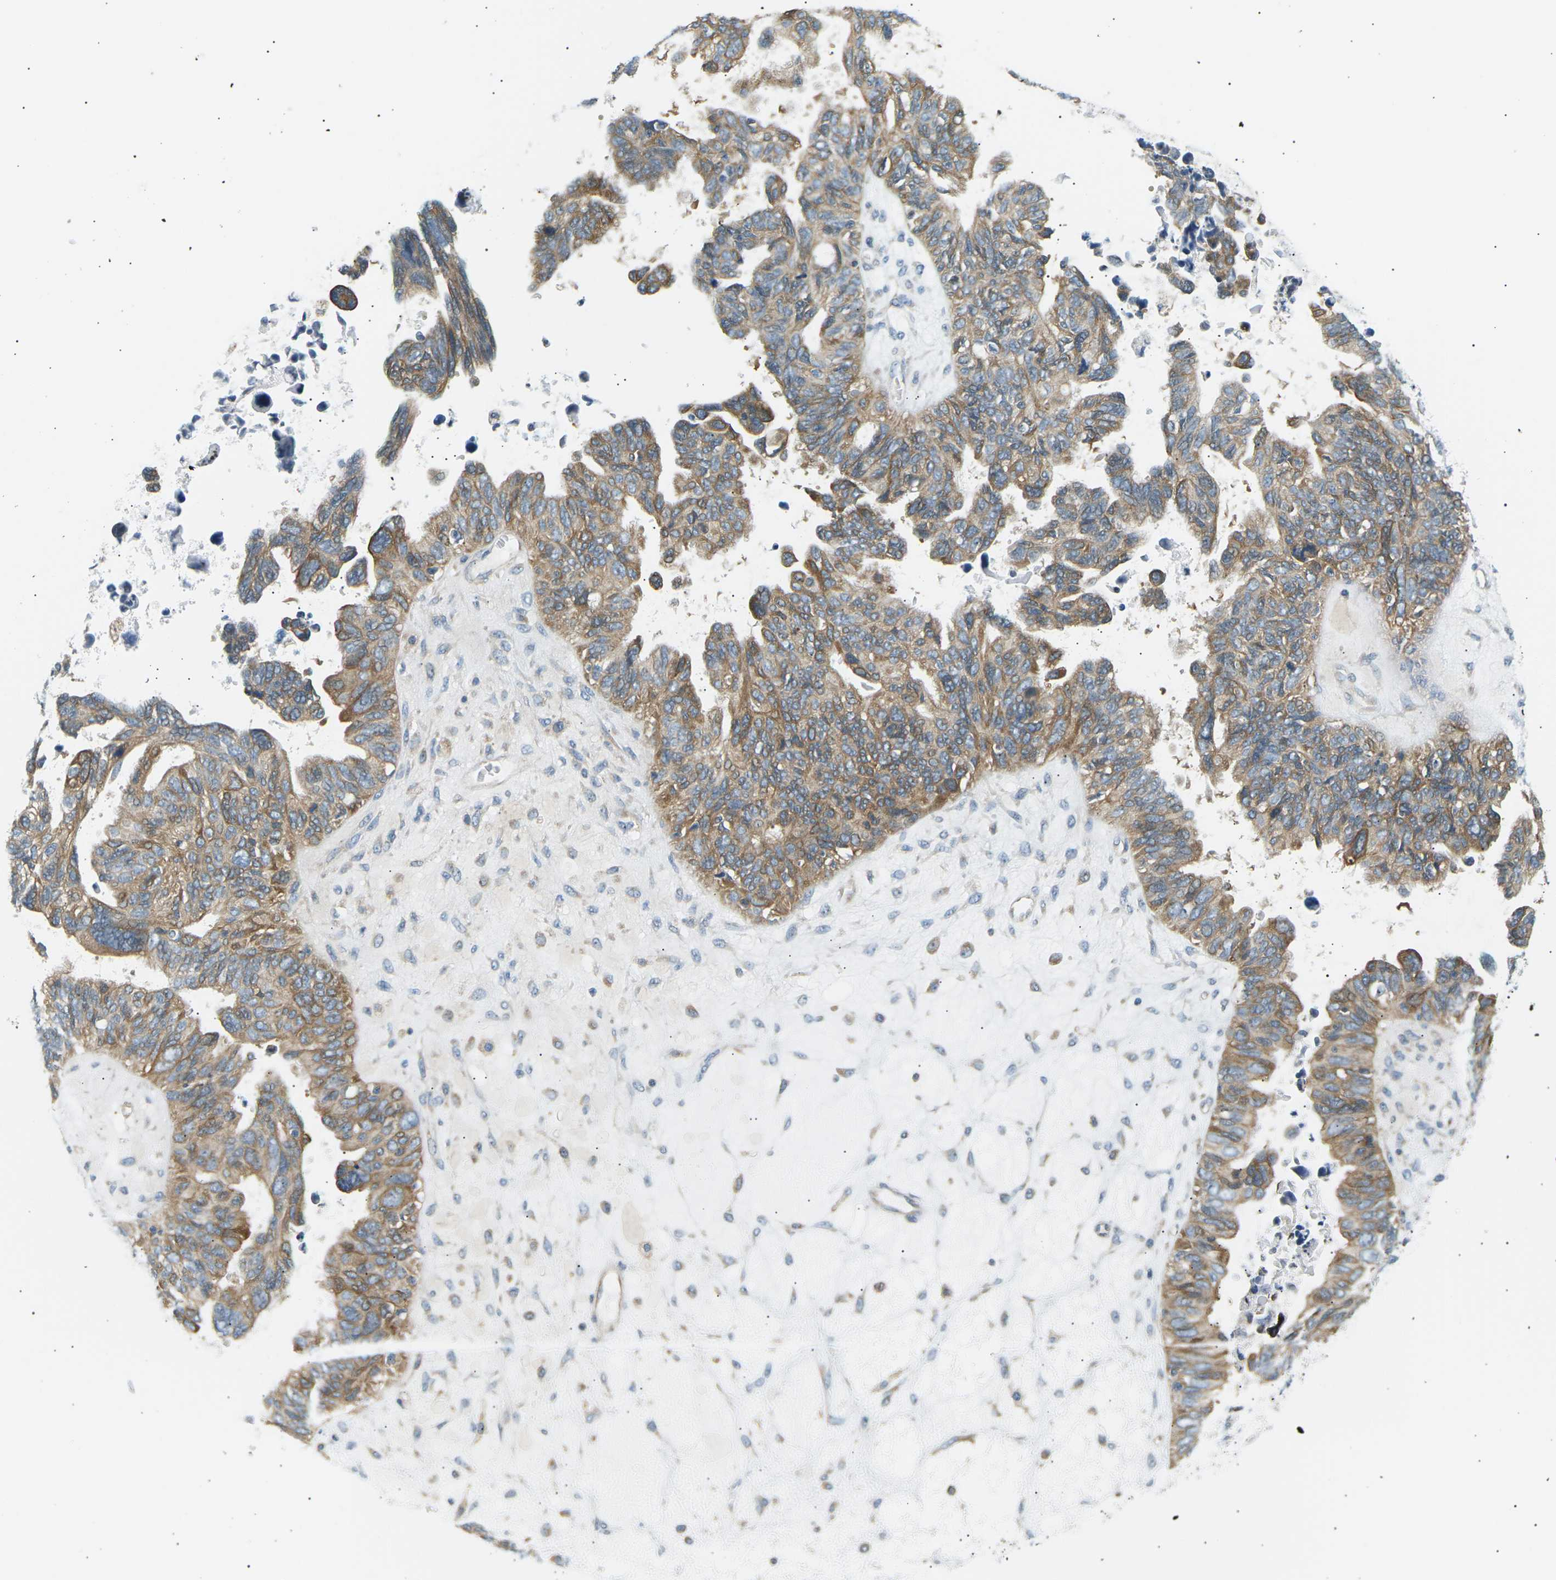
{"staining": {"intensity": "moderate", "quantity": ">75%", "location": "cytoplasmic/membranous"}, "tissue": "ovarian cancer", "cell_type": "Tumor cells", "image_type": "cancer", "snomed": [{"axis": "morphology", "description": "Cystadenocarcinoma, serous, NOS"}, {"axis": "topography", "description": "Ovary"}], "caption": "Brown immunohistochemical staining in human serous cystadenocarcinoma (ovarian) reveals moderate cytoplasmic/membranous expression in approximately >75% of tumor cells.", "gene": "TBC1D8", "patient": {"sex": "female", "age": 79}}